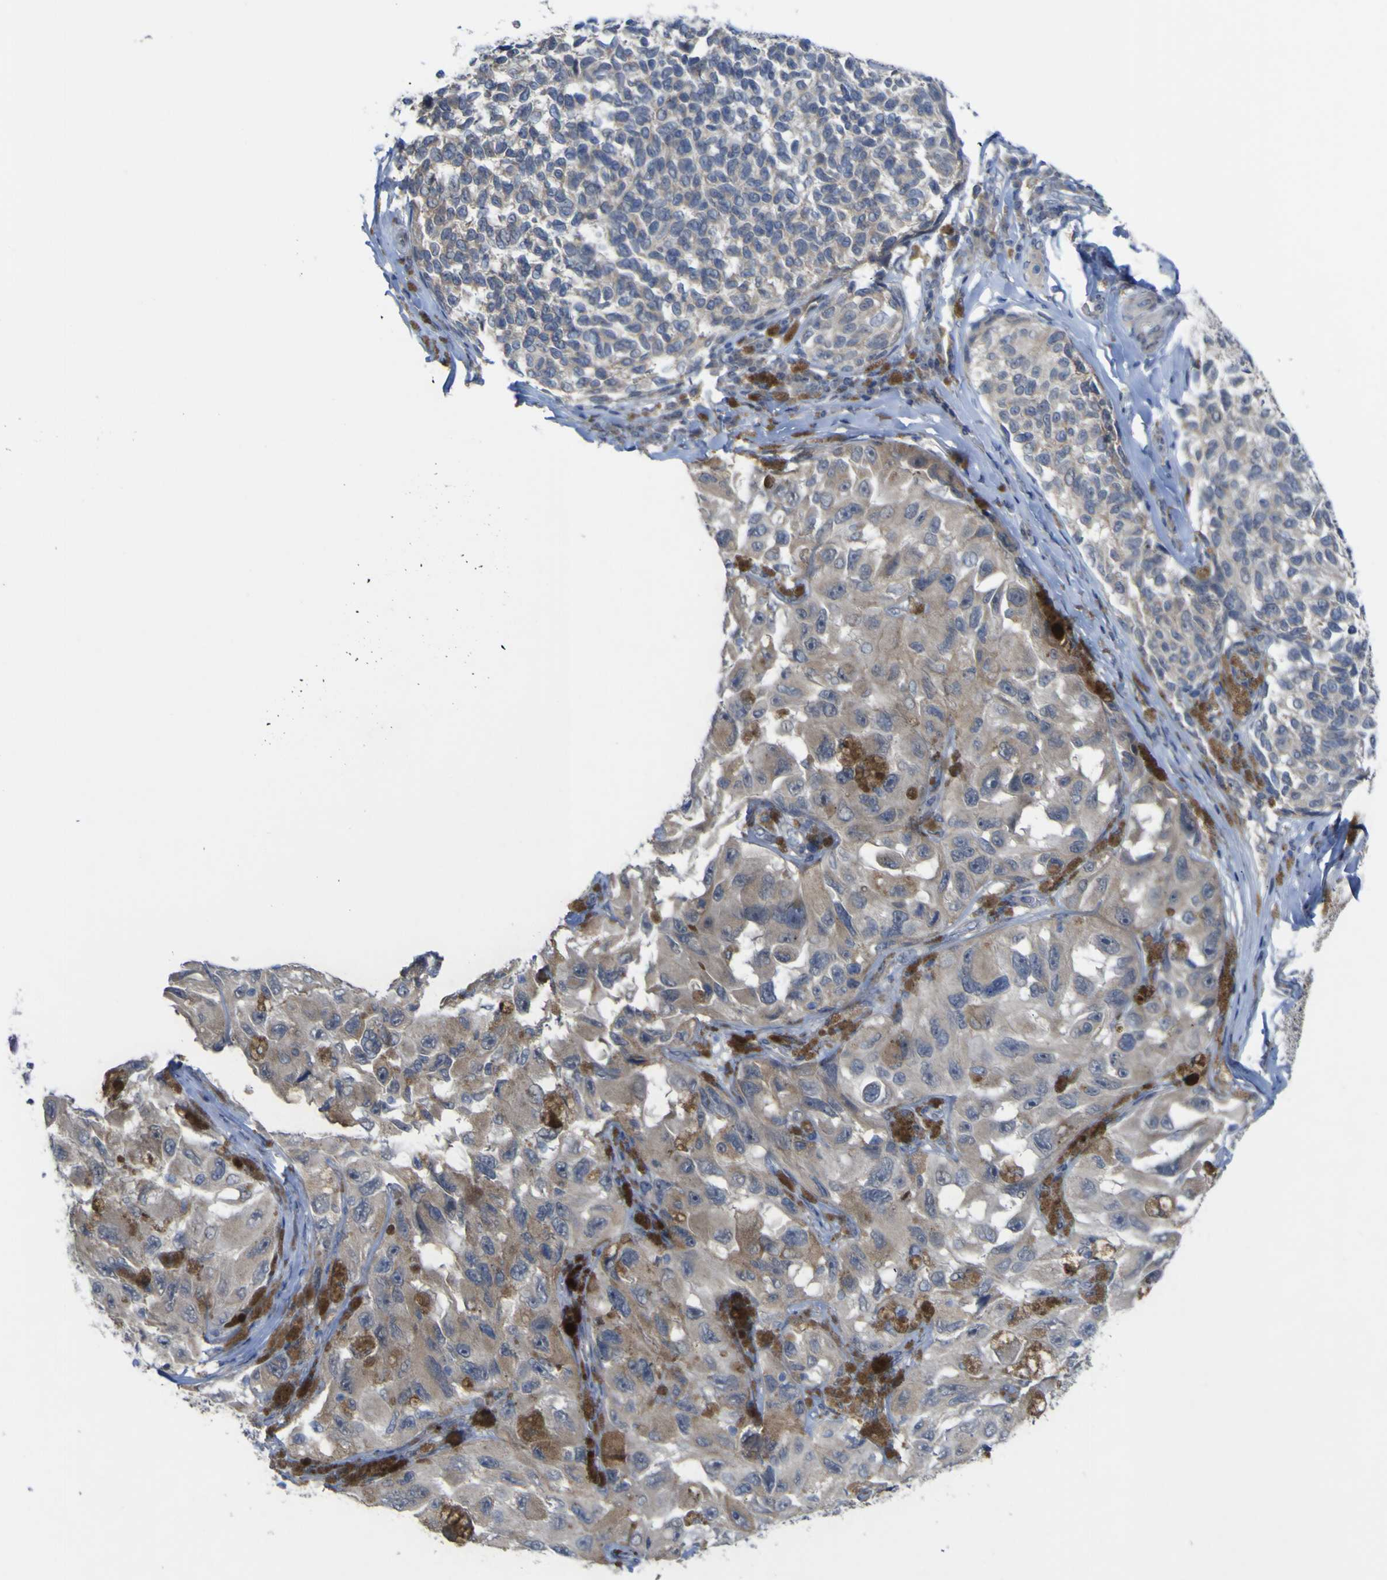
{"staining": {"intensity": "weak", "quantity": "<25%", "location": "cytoplasmic/membranous"}, "tissue": "melanoma", "cell_type": "Tumor cells", "image_type": "cancer", "snomed": [{"axis": "morphology", "description": "Malignant melanoma, NOS"}, {"axis": "topography", "description": "Skin"}], "caption": "Micrograph shows no significant protein positivity in tumor cells of malignant melanoma.", "gene": "TNFRSF11A", "patient": {"sex": "female", "age": 73}}